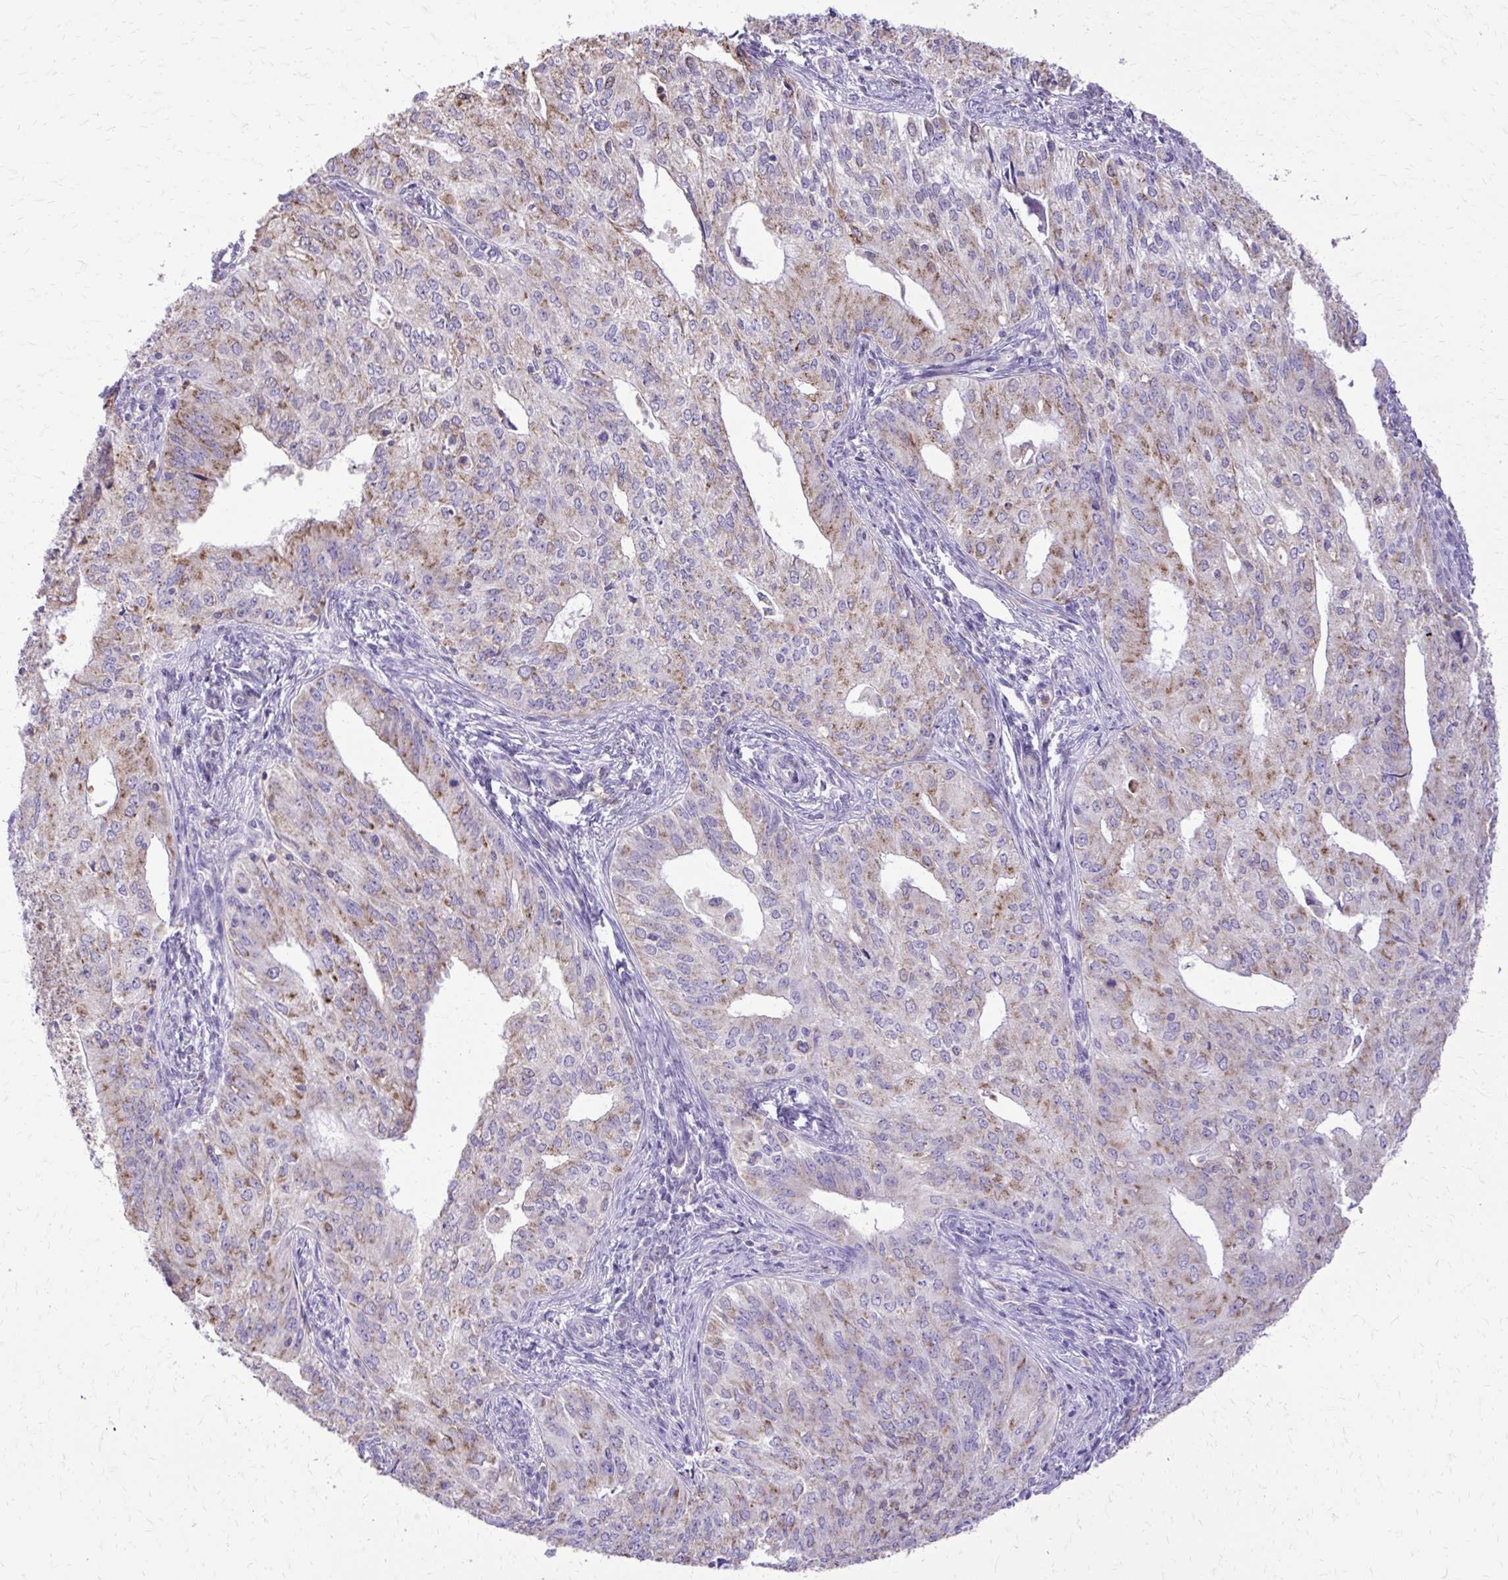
{"staining": {"intensity": "weak", "quantity": "25%-75%", "location": "cytoplasmic/membranous"}, "tissue": "endometrial cancer", "cell_type": "Tumor cells", "image_type": "cancer", "snomed": [{"axis": "morphology", "description": "Adenocarcinoma, NOS"}, {"axis": "topography", "description": "Endometrium"}], "caption": "Endometrial cancer stained with DAB (3,3'-diaminobenzidine) IHC reveals low levels of weak cytoplasmic/membranous expression in approximately 25%-75% of tumor cells. The protein of interest is shown in brown color, while the nuclei are stained blue.", "gene": "CAT", "patient": {"sex": "female", "age": 50}}